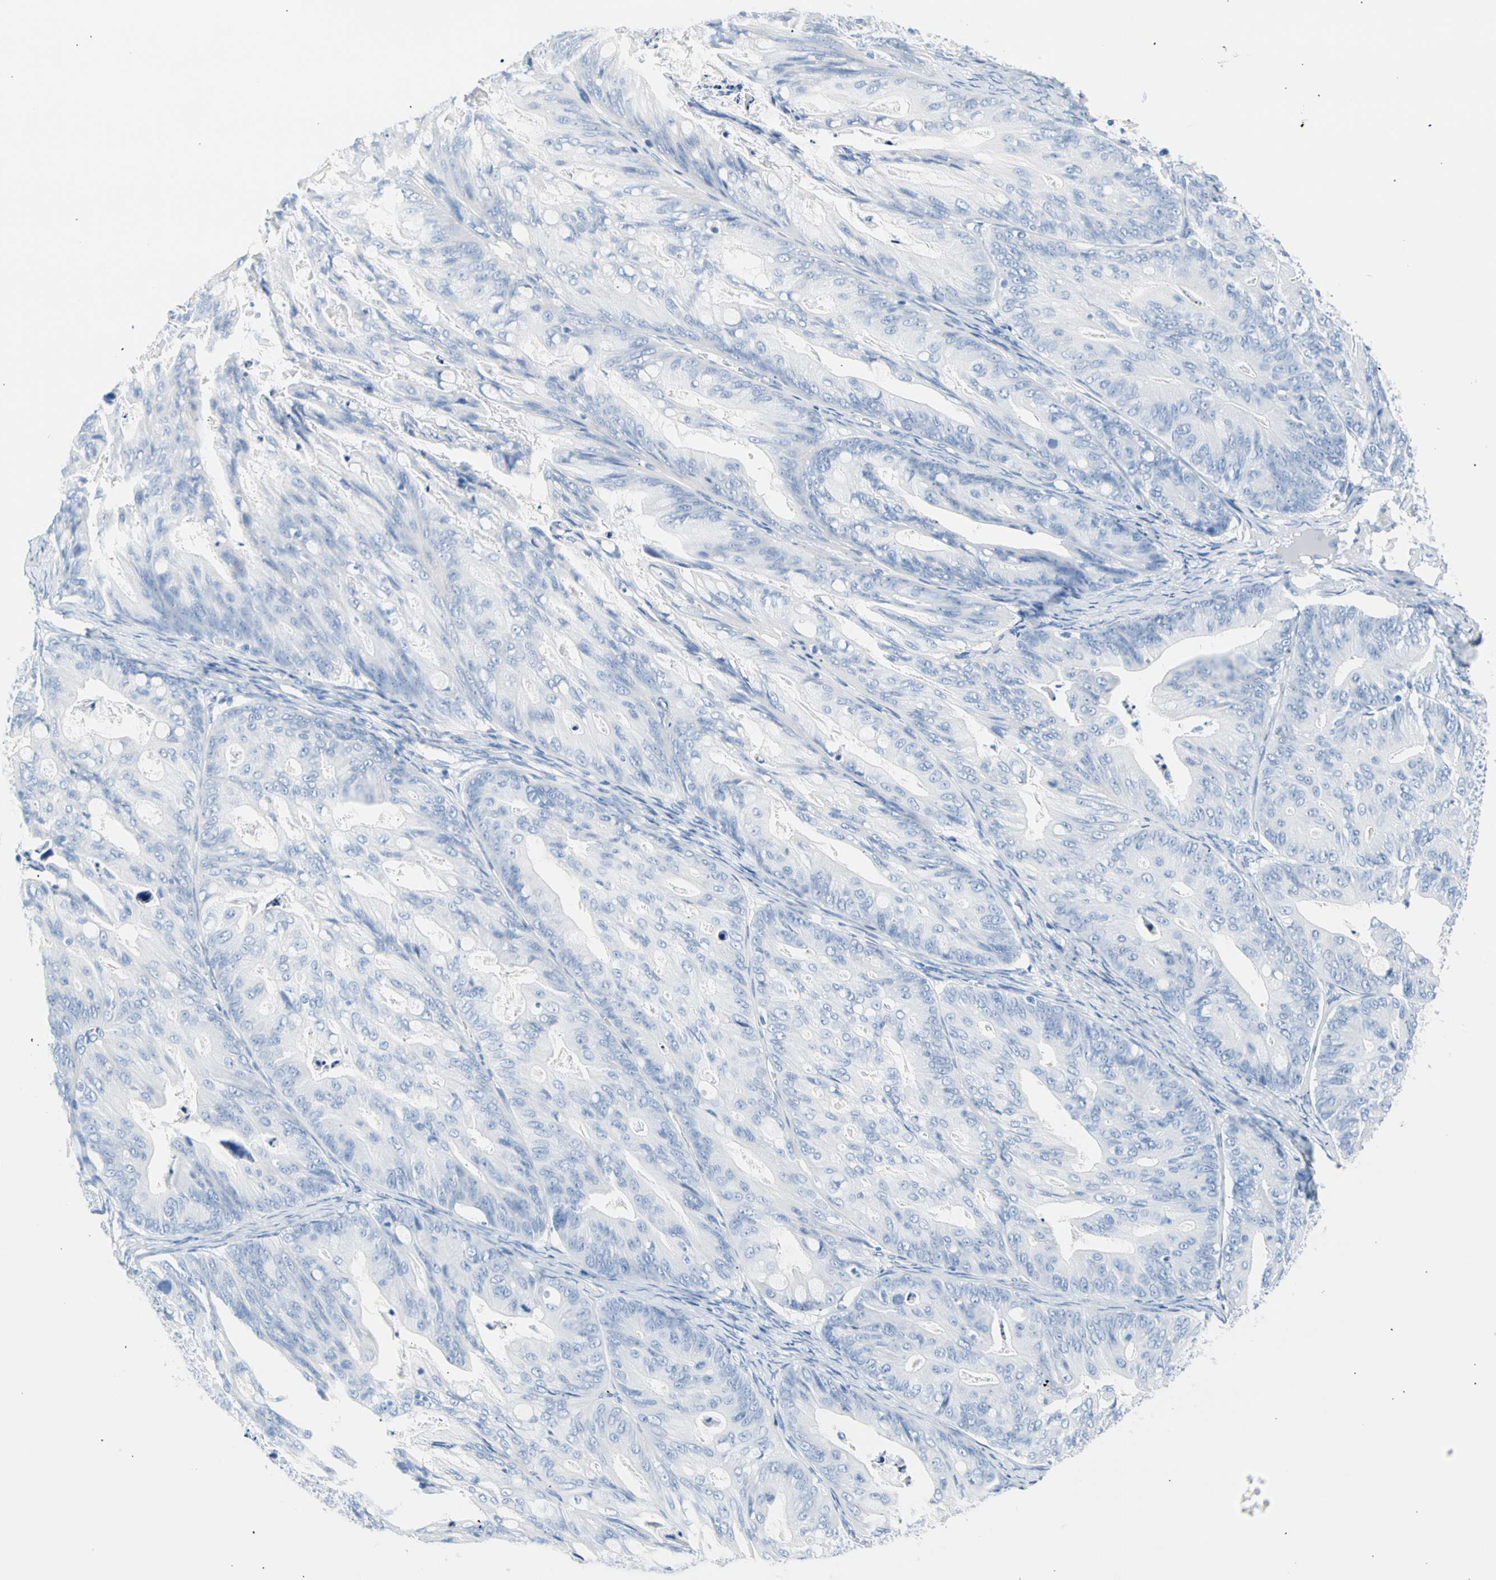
{"staining": {"intensity": "negative", "quantity": "none", "location": "none"}, "tissue": "ovarian cancer", "cell_type": "Tumor cells", "image_type": "cancer", "snomed": [{"axis": "morphology", "description": "Cystadenocarcinoma, mucinous, NOS"}, {"axis": "topography", "description": "Ovary"}], "caption": "This is an immunohistochemistry photomicrograph of ovarian cancer (mucinous cystadenocarcinoma). There is no positivity in tumor cells.", "gene": "CEL", "patient": {"sex": "female", "age": 37}}